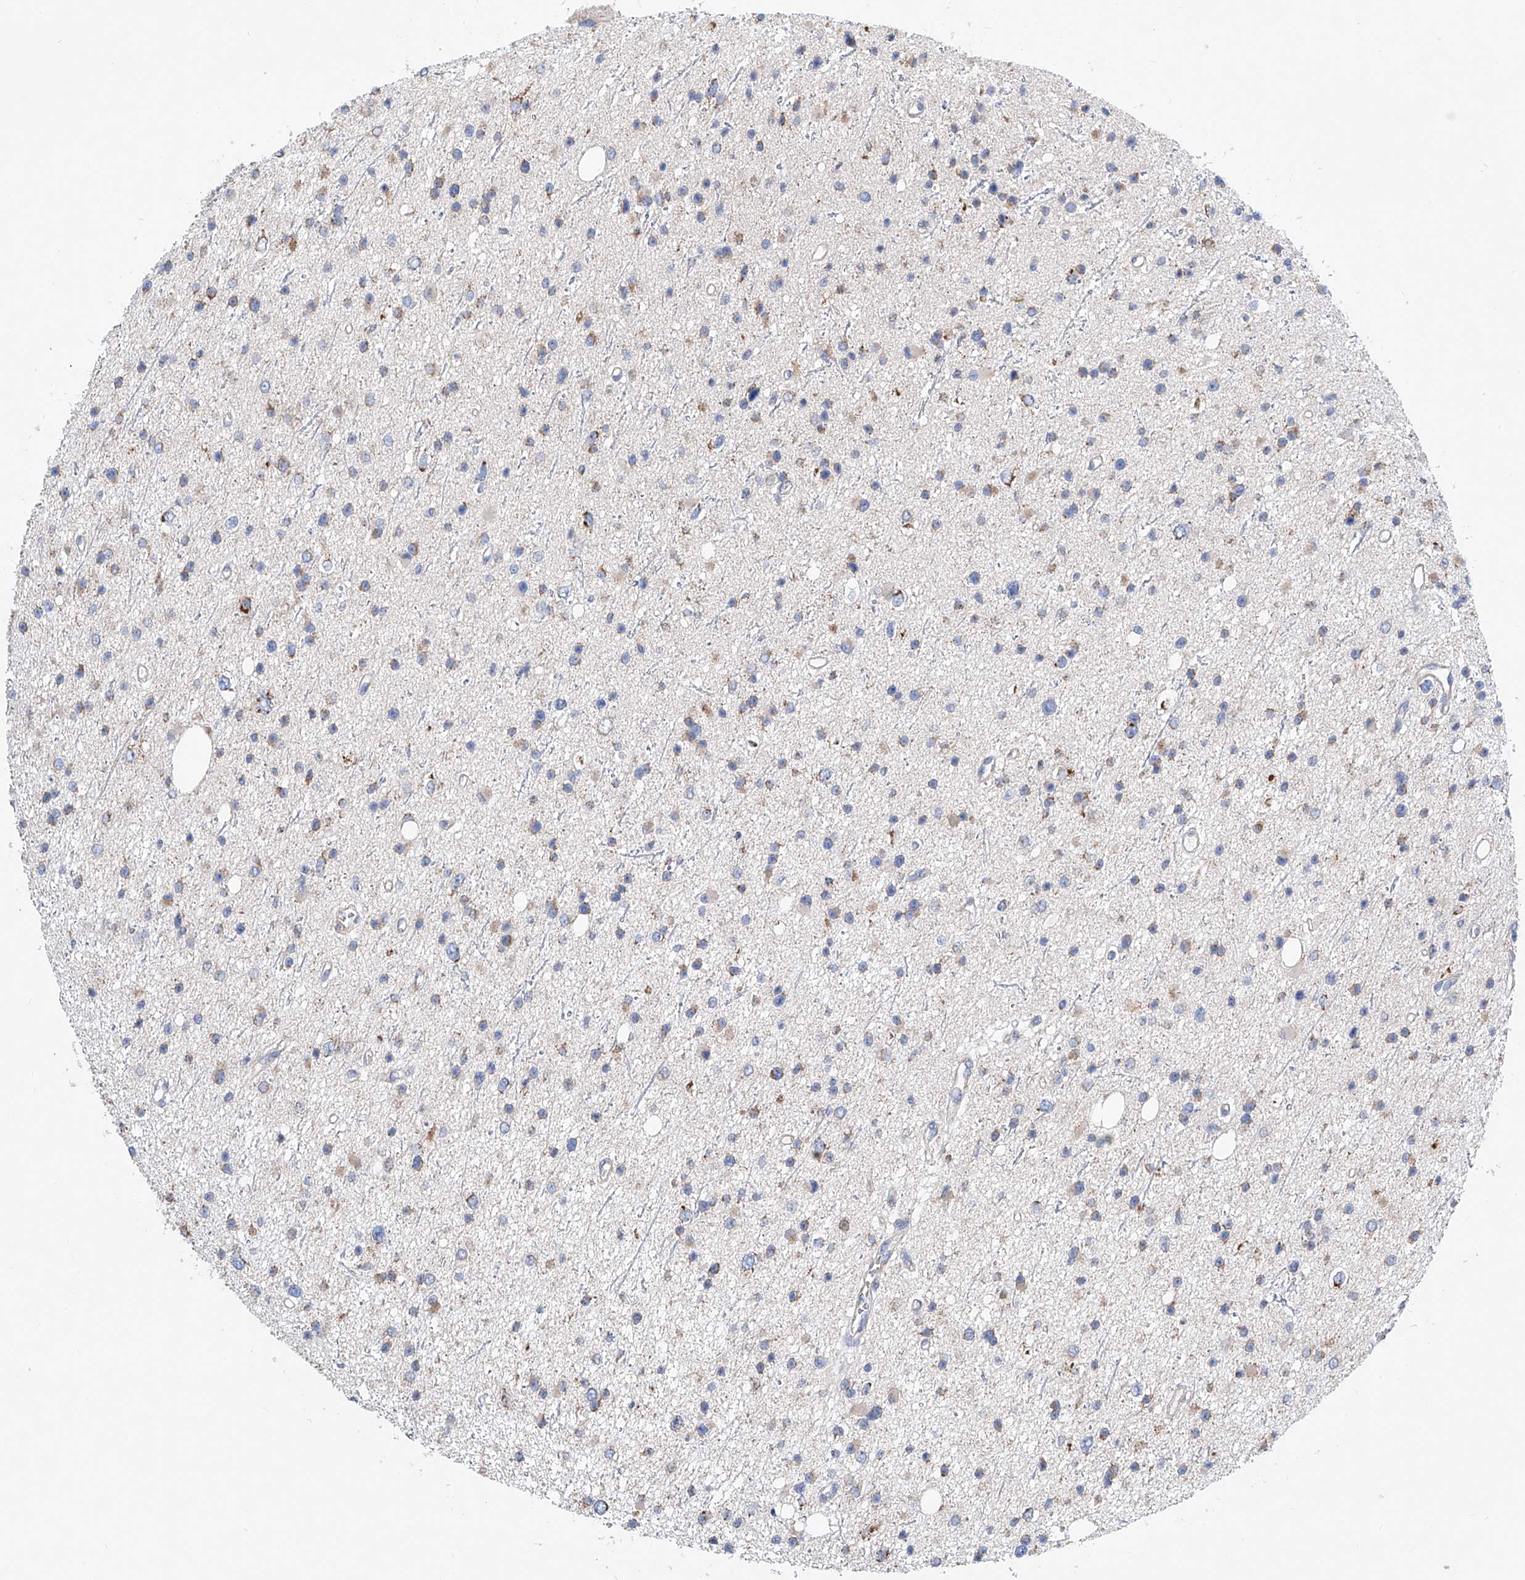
{"staining": {"intensity": "negative", "quantity": "none", "location": "none"}, "tissue": "glioma", "cell_type": "Tumor cells", "image_type": "cancer", "snomed": [{"axis": "morphology", "description": "Glioma, malignant, Low grade"}, {"axis": "topography", "description": "Cerebral cortex"}], "caption": "IHC micrograph of human malignant glioma (low-grade) stained for a protein (brown), which demonstrates no expression in tumor cells.", "gene": "MAD2L1", "patient": {"sex": "female", "age": 39}}